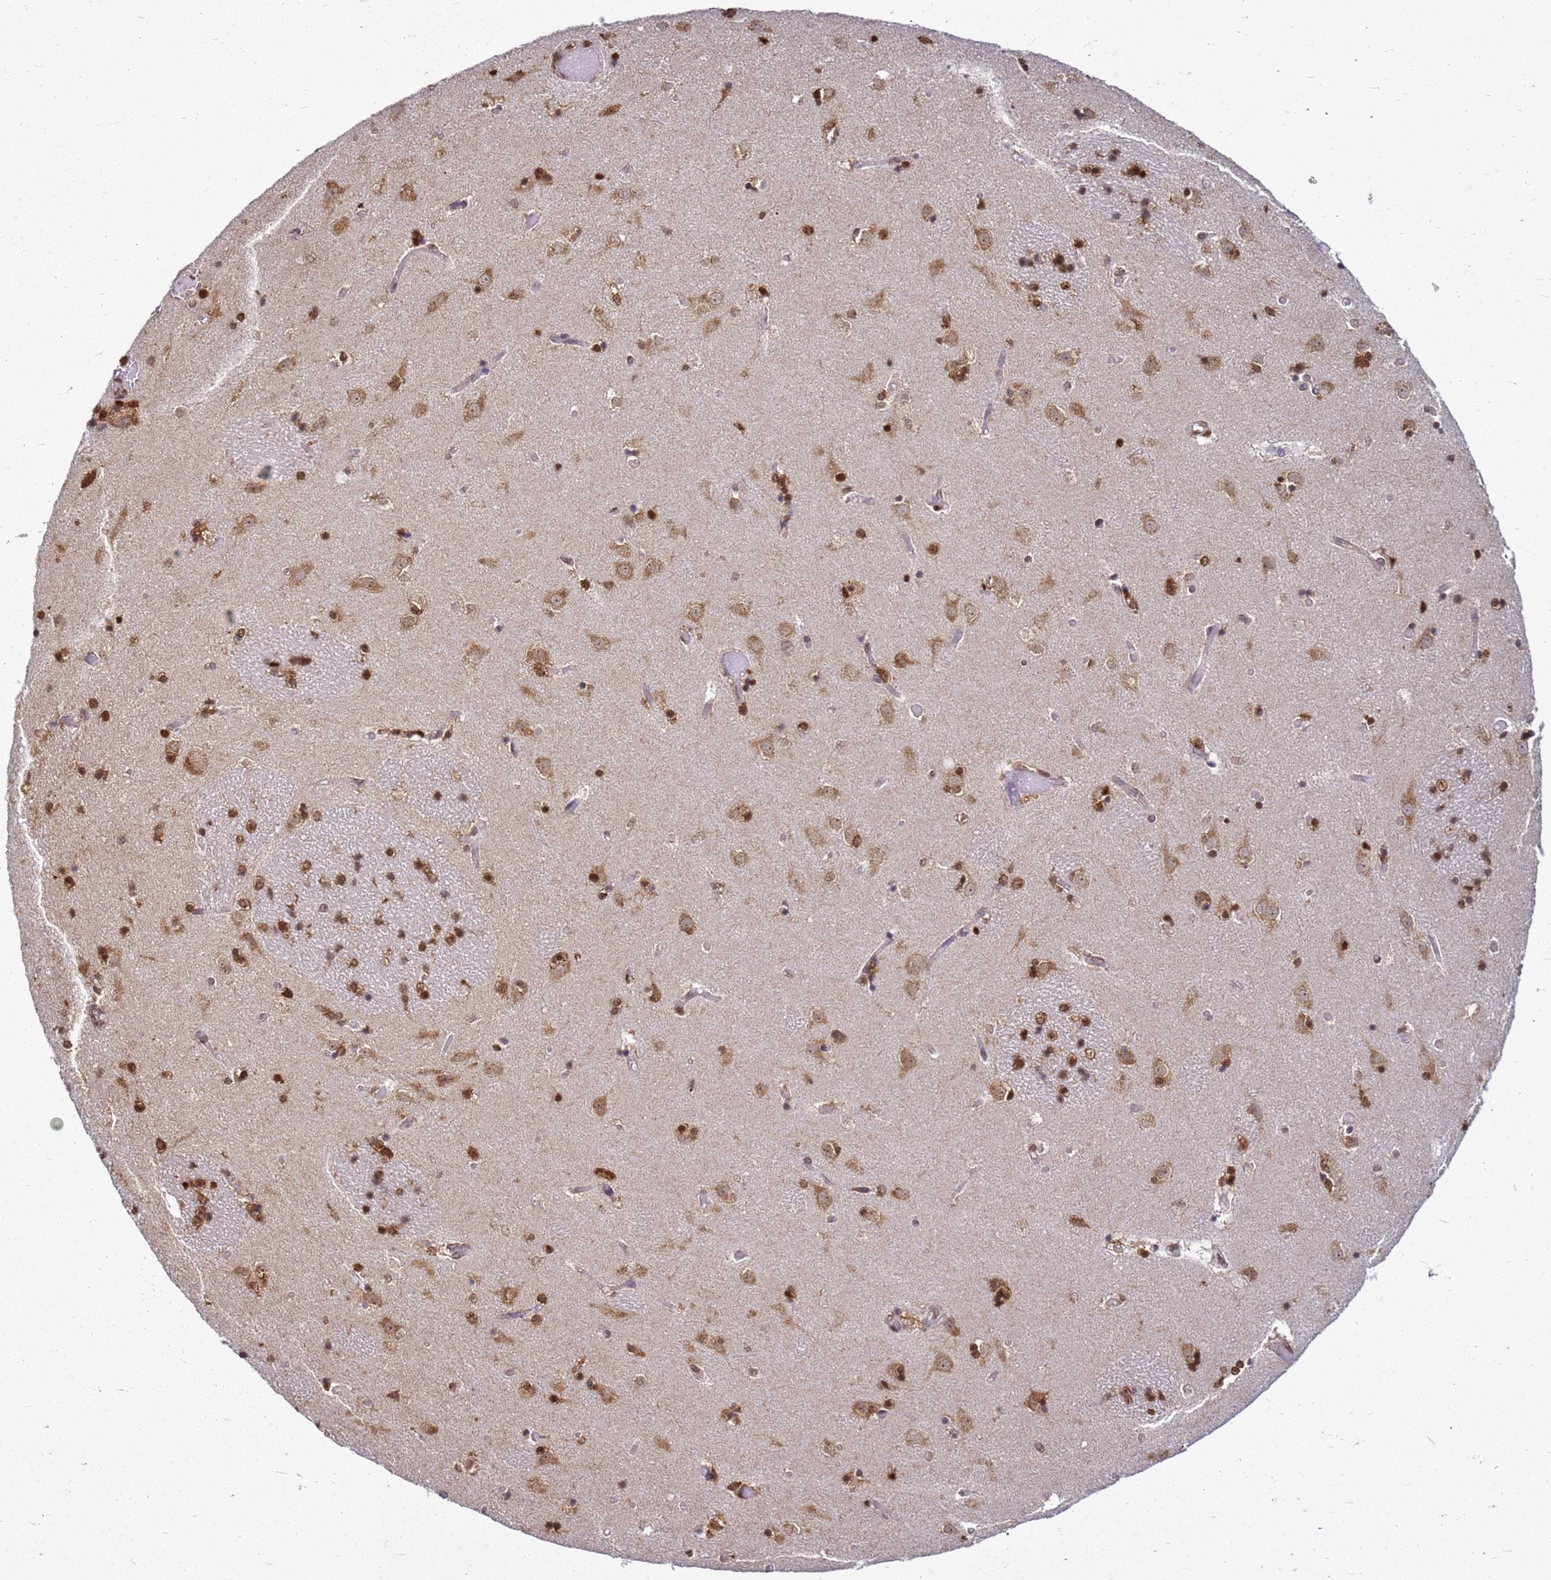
{"staining": {"intensity": "moderate", "quantity": ">75%", "location": "cytoplasmic/membranous"}, "tissue": "caudate", "cell_type": "Glial cells", "image_type": "normal", "snomed": [{"axis": "morphology", "description": "Normal tissue, NOS"}, {"axis": "topography", "description": "Lateral ventricle wall"}], "caption": "Caudate was stained to show a protein in brown. There is medium levels of moderate cytoplasmic/membranous staining in about >75% of glial cells.", "gene": "APEX1", "patient": {"sex": "female", "age": 52}}